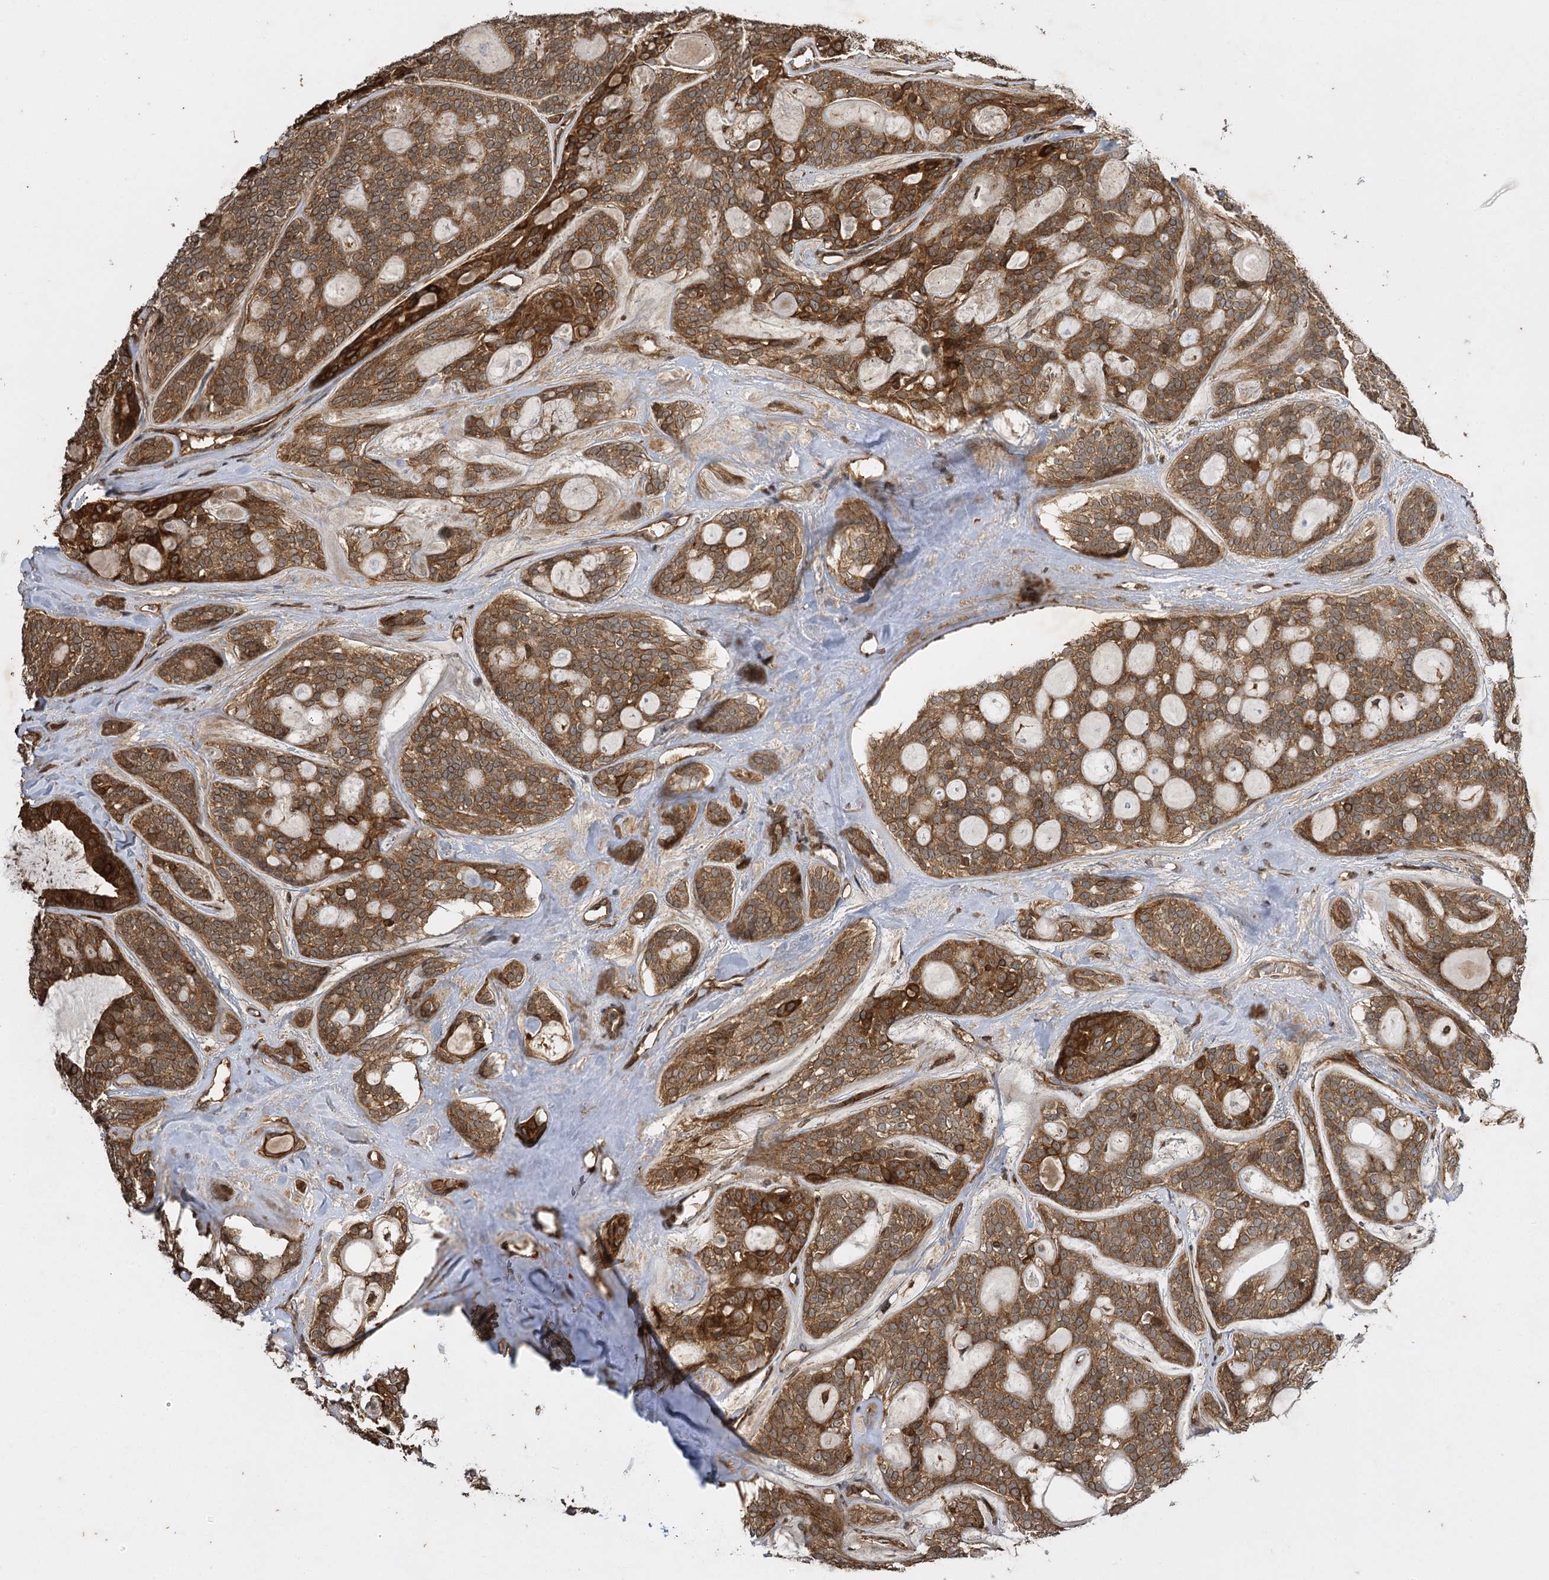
{"staining": {"intensity": "moderate", "quantity": ">75%", "location": "cytoplasmic/membranous,nuclear"}, "tissue": "head and neck cancer", "cell_type": "Tumor cells", "image_type": "cancer", "snomed": [{"axis": "morphology", "description": "Adenocarcinoma, NOS"}, {"axis": "topography", "description": "Head-Neck"}], "caption": "Human head and neck cancer (adenocarcinoma) stained with a brown dye shows moderate cytoplasmic/membranous and nuclear positive expression in approximately >75% of tumor cells.", "gene": "IL11RA", "patient": {"sex": "male", "age": 66}}